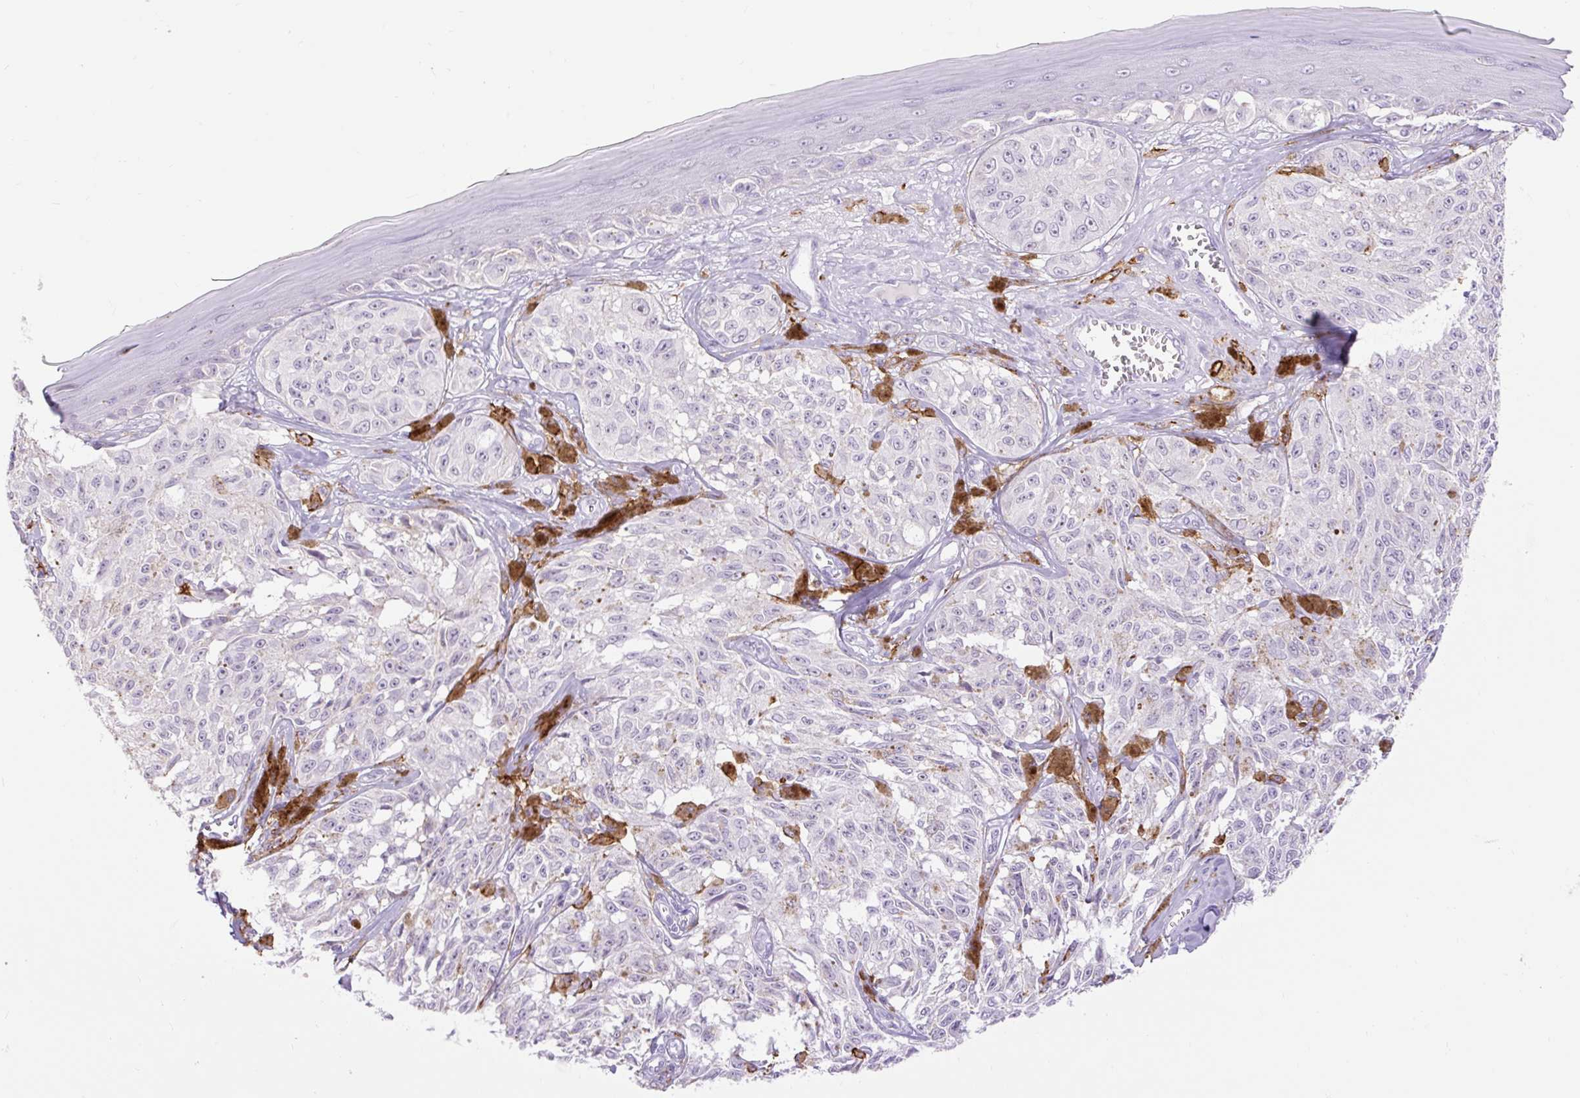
{"staining": {"intensity": "negative", "quantity": "none", "location": "none"}, "tissue": "melanoma", "cell_type": "Tumor cells", "image_type": "cancer", "snomed": [{"axis": "morphology", "description": "Malignant melanoma, NOS"}, {"axis": "topography", "description": "Skin"}], "caption": "A high-resolution photomicrograph shows immunohistochemistry (IHC) staining of malignant melanoma, which displays no significant positivity in tumor cells.", "gene": "SIGLEC1", "patient": {"sex": "male", "age": 68}}